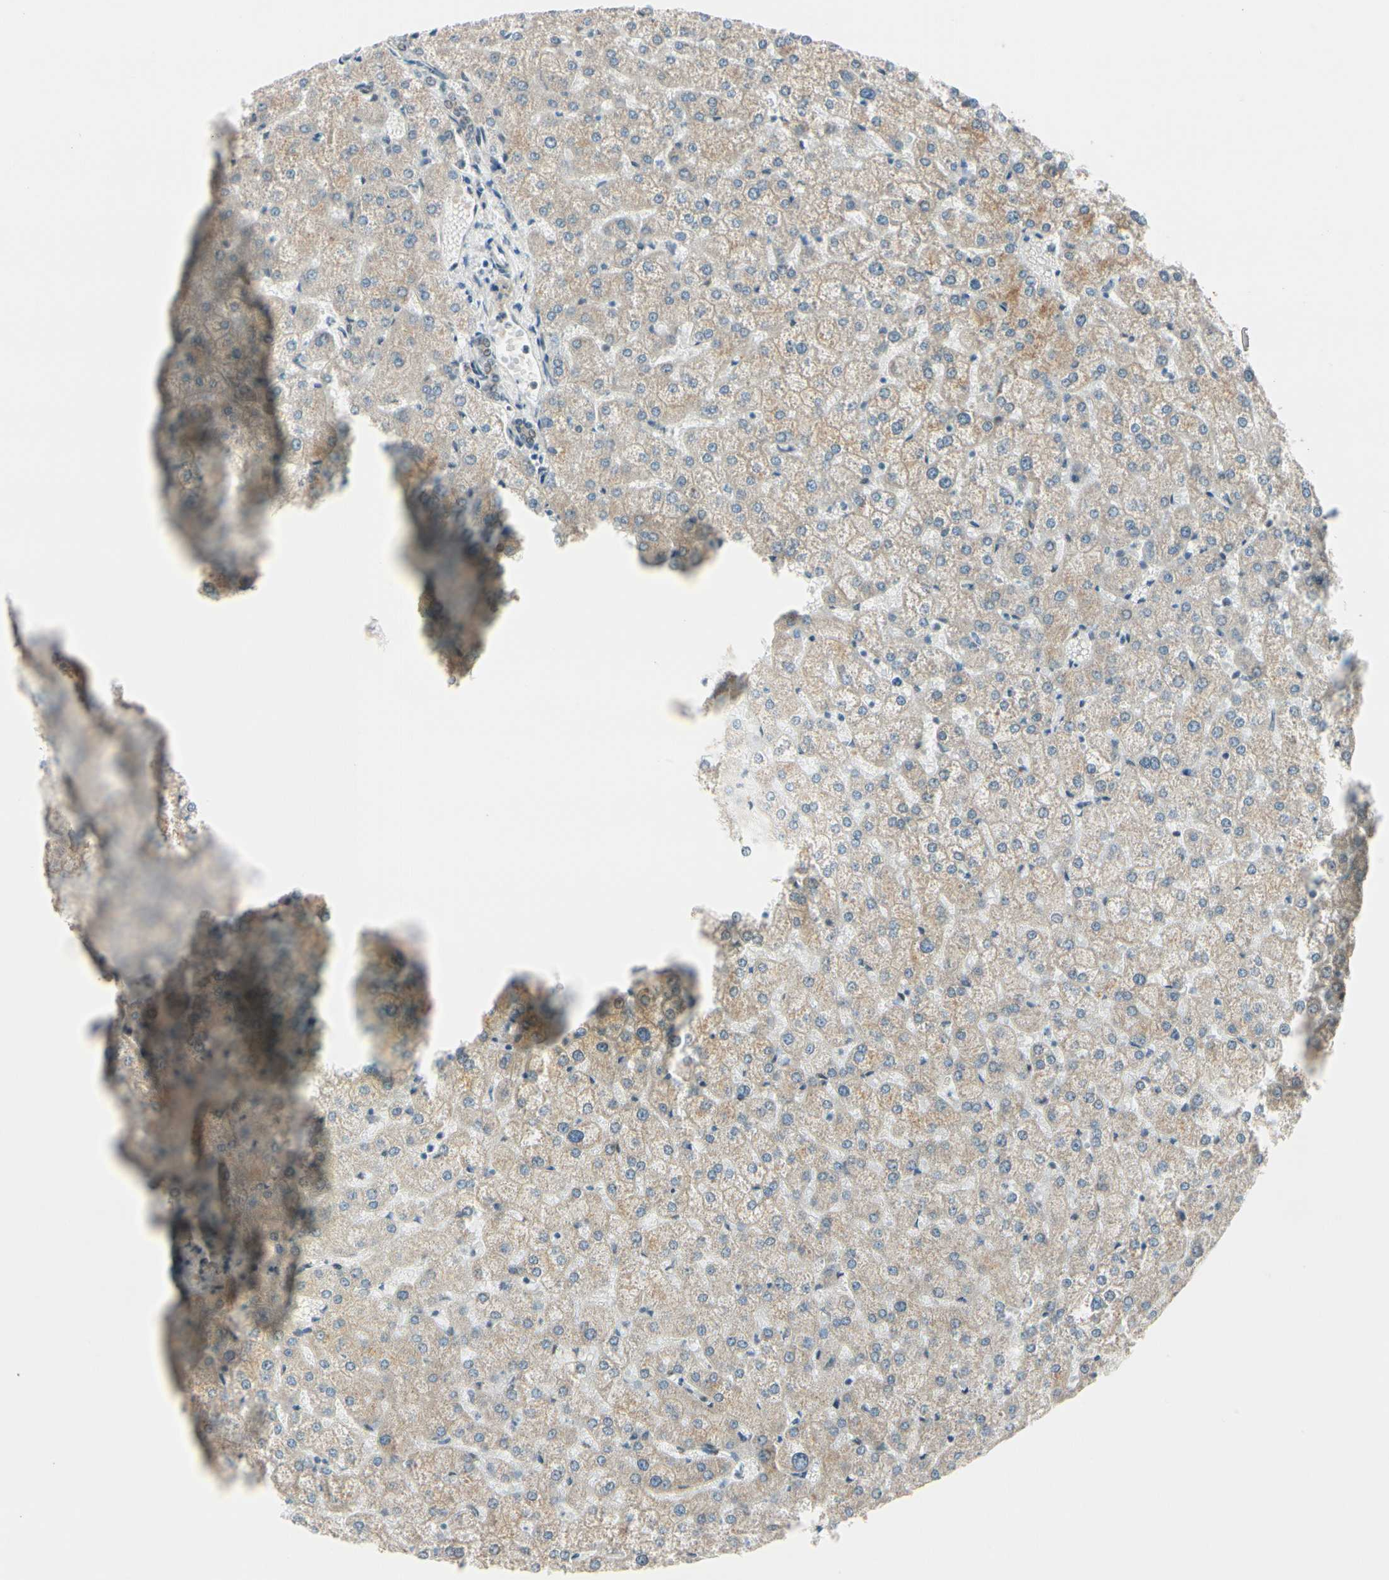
{"staining": {"intensity": "moderate", "quantity": ">75%", "location": "nuclear"}, "tissue": "liver", "cell_type": "Cholangiocytes", "image_type": "normal", "snomed": [{"axis": "morphology", "description": "Normal tissue, NOS"}, {"axis": "topography", "description": "Liver"}], "caption": "Immunohistochemical staining of benign human liver displays moderate nuclear protein expression in approximately >75% of cholangiocytes. The staining is performed using DAB brown chromogen to label protein expression. The nuclei are counter-stained blue using hematoxylin.", "gene": "CHAMP1", "patient": {"sex": "female", "age": 32}}